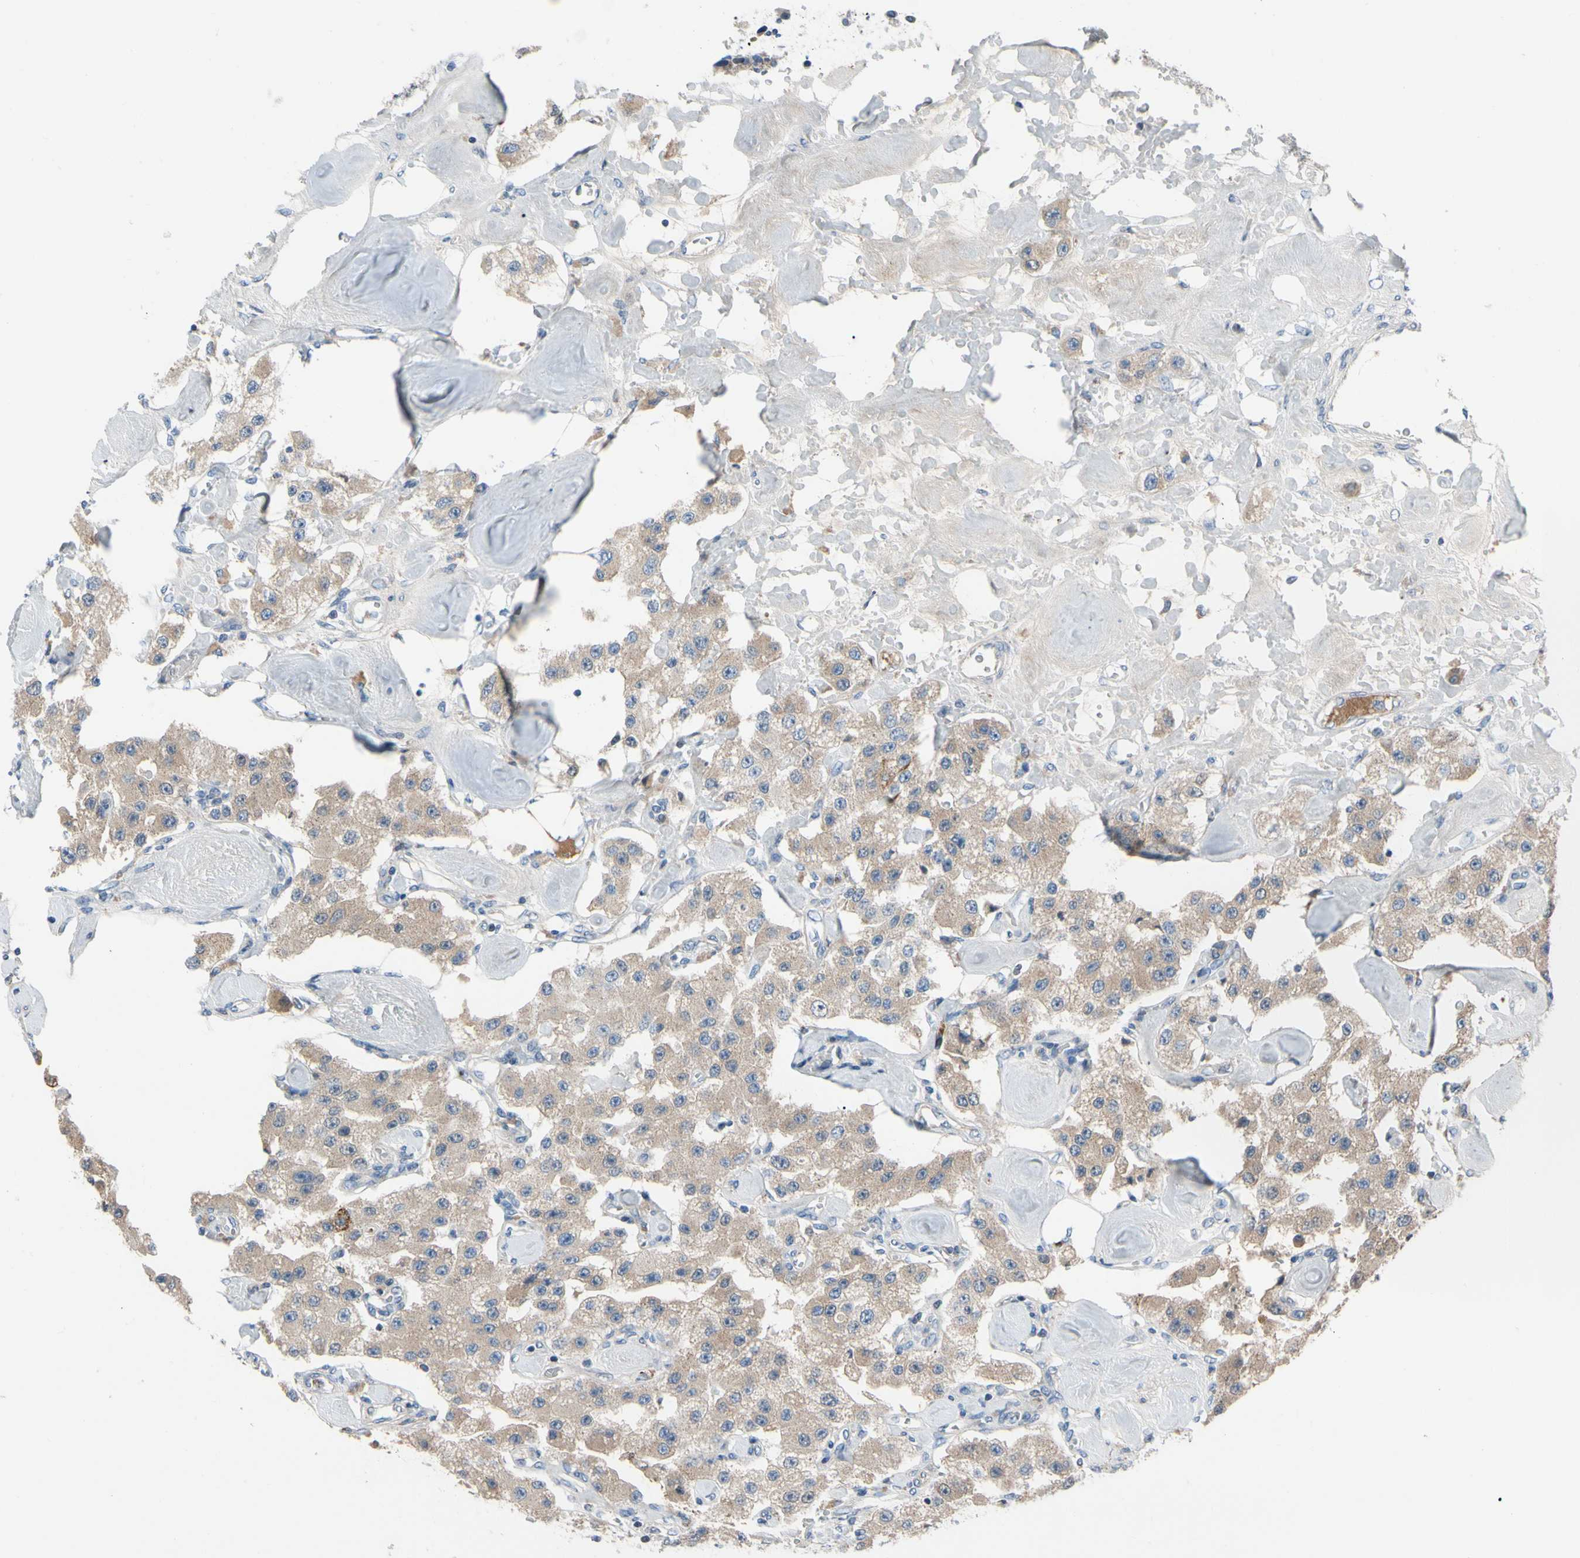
{"staining": {"intensity": "weak", "quantity": ">75%", "location": "cytoplasmic/membranous"}, "tissue": "carcinoid", "cell_type": "Tumor cells", "image_type": "cancer", "snomed": [{"axis": "morphology", "description": "Carcinoid, malignant, NOS"}, {"axis": "topography", "description": "Pancreas"}], "caption": "Protein staining demonstrates weak cytoplasmic/membranous positivity in approximately >75% of tumor cells in carcinoid.", "gene": "HJURP", "patient": {"sex": "male", "age": 41}}